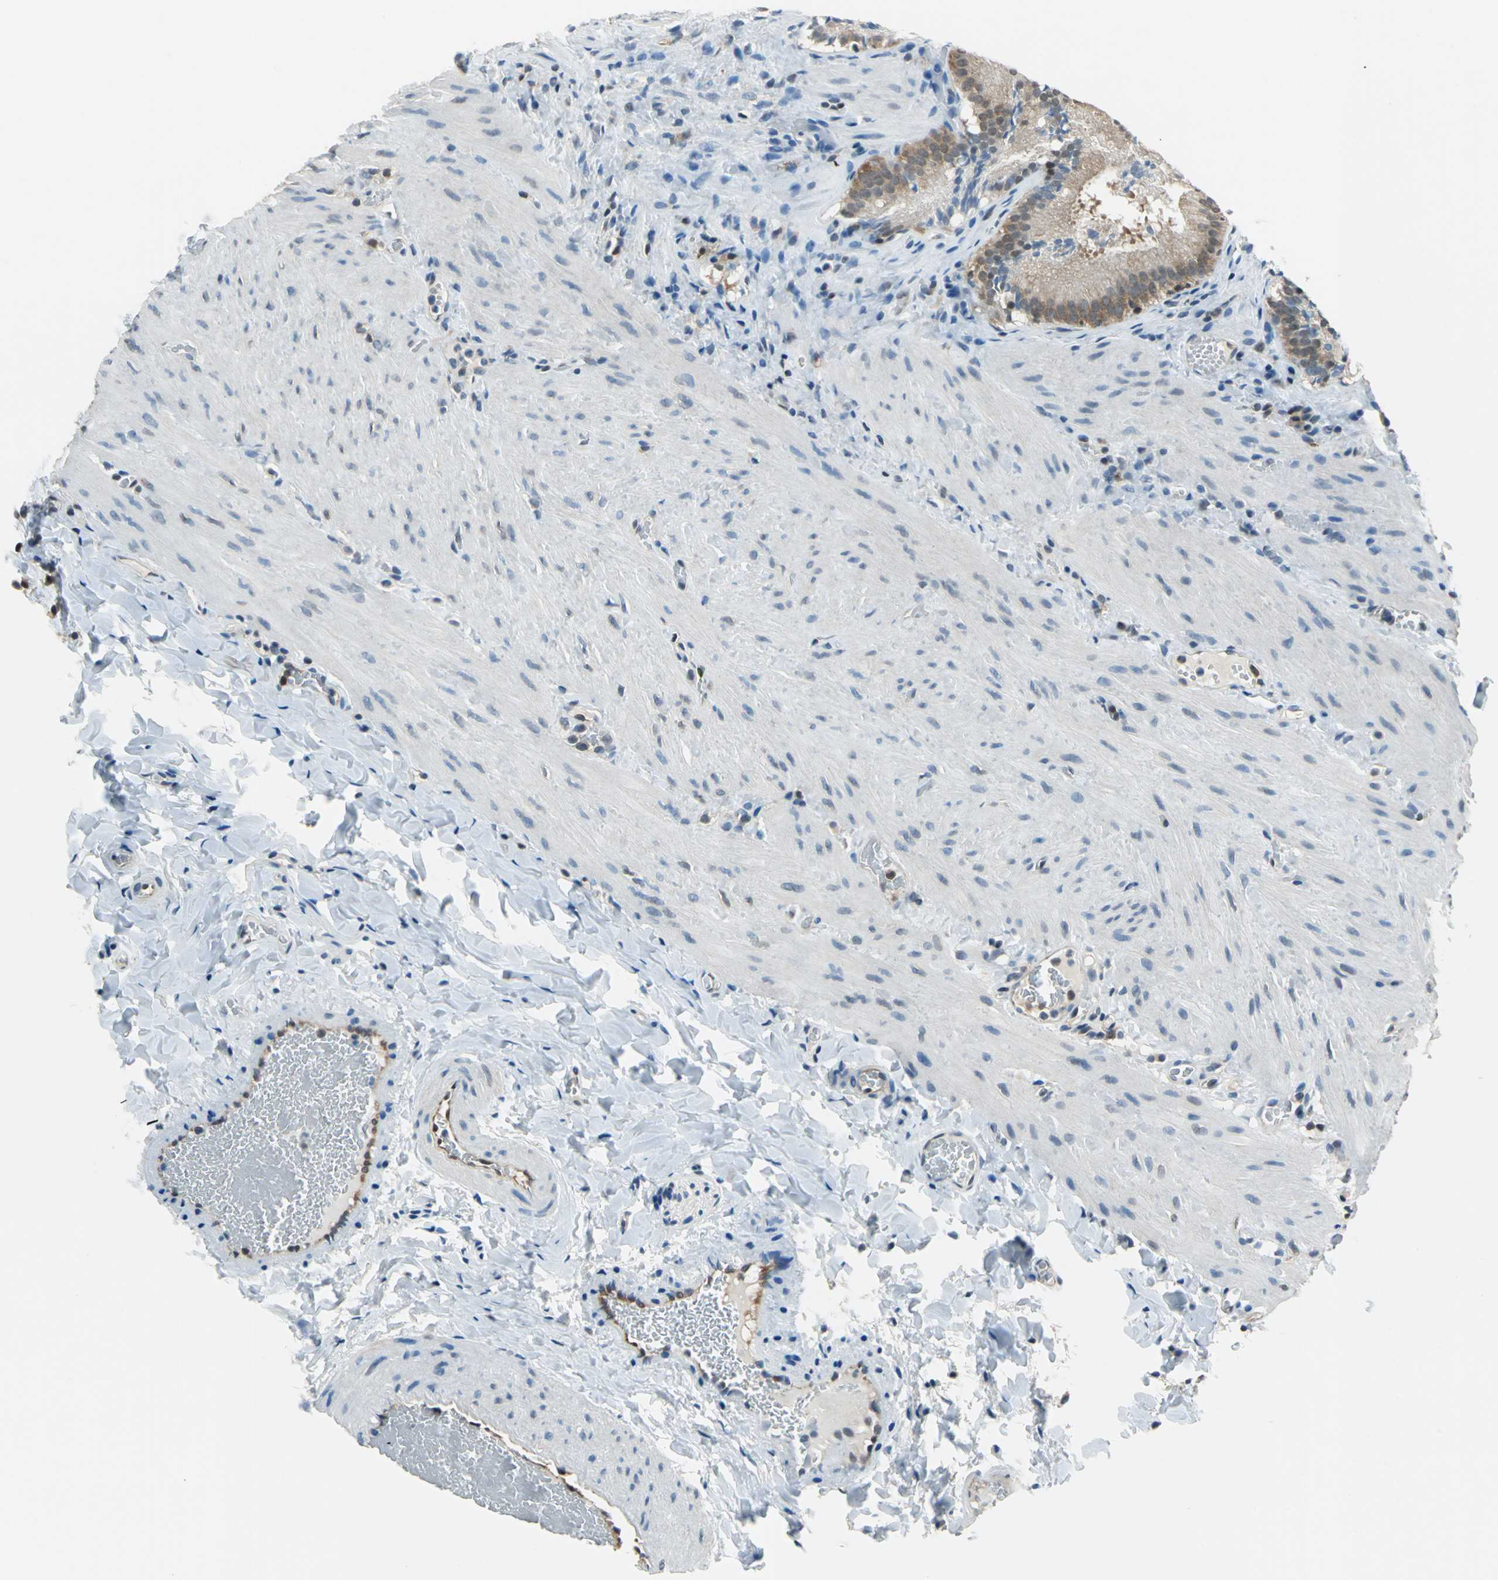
{"staining": {"intensity": "moderate", "quantity": ">75%", "location": "cytoplasmic/membranous"}, "tissue": "gallbladder", "cell_type": "Glandular cells", "image_type": "normal", "snomed": [{"axis": "morphology", "description": "Normal tissue, NOS"}, {"axis": "topography", "description": "Gallbladder"}], "caption": "A micrograph showing moderate cytoplasmic/membranous positivity in approximately >75% of glandular cells in unremarkable gallbladder, as visualized by brown immunohistochemical staining.", "gene": "PSME1", "patient": {"sex": "female", "age": 24}}